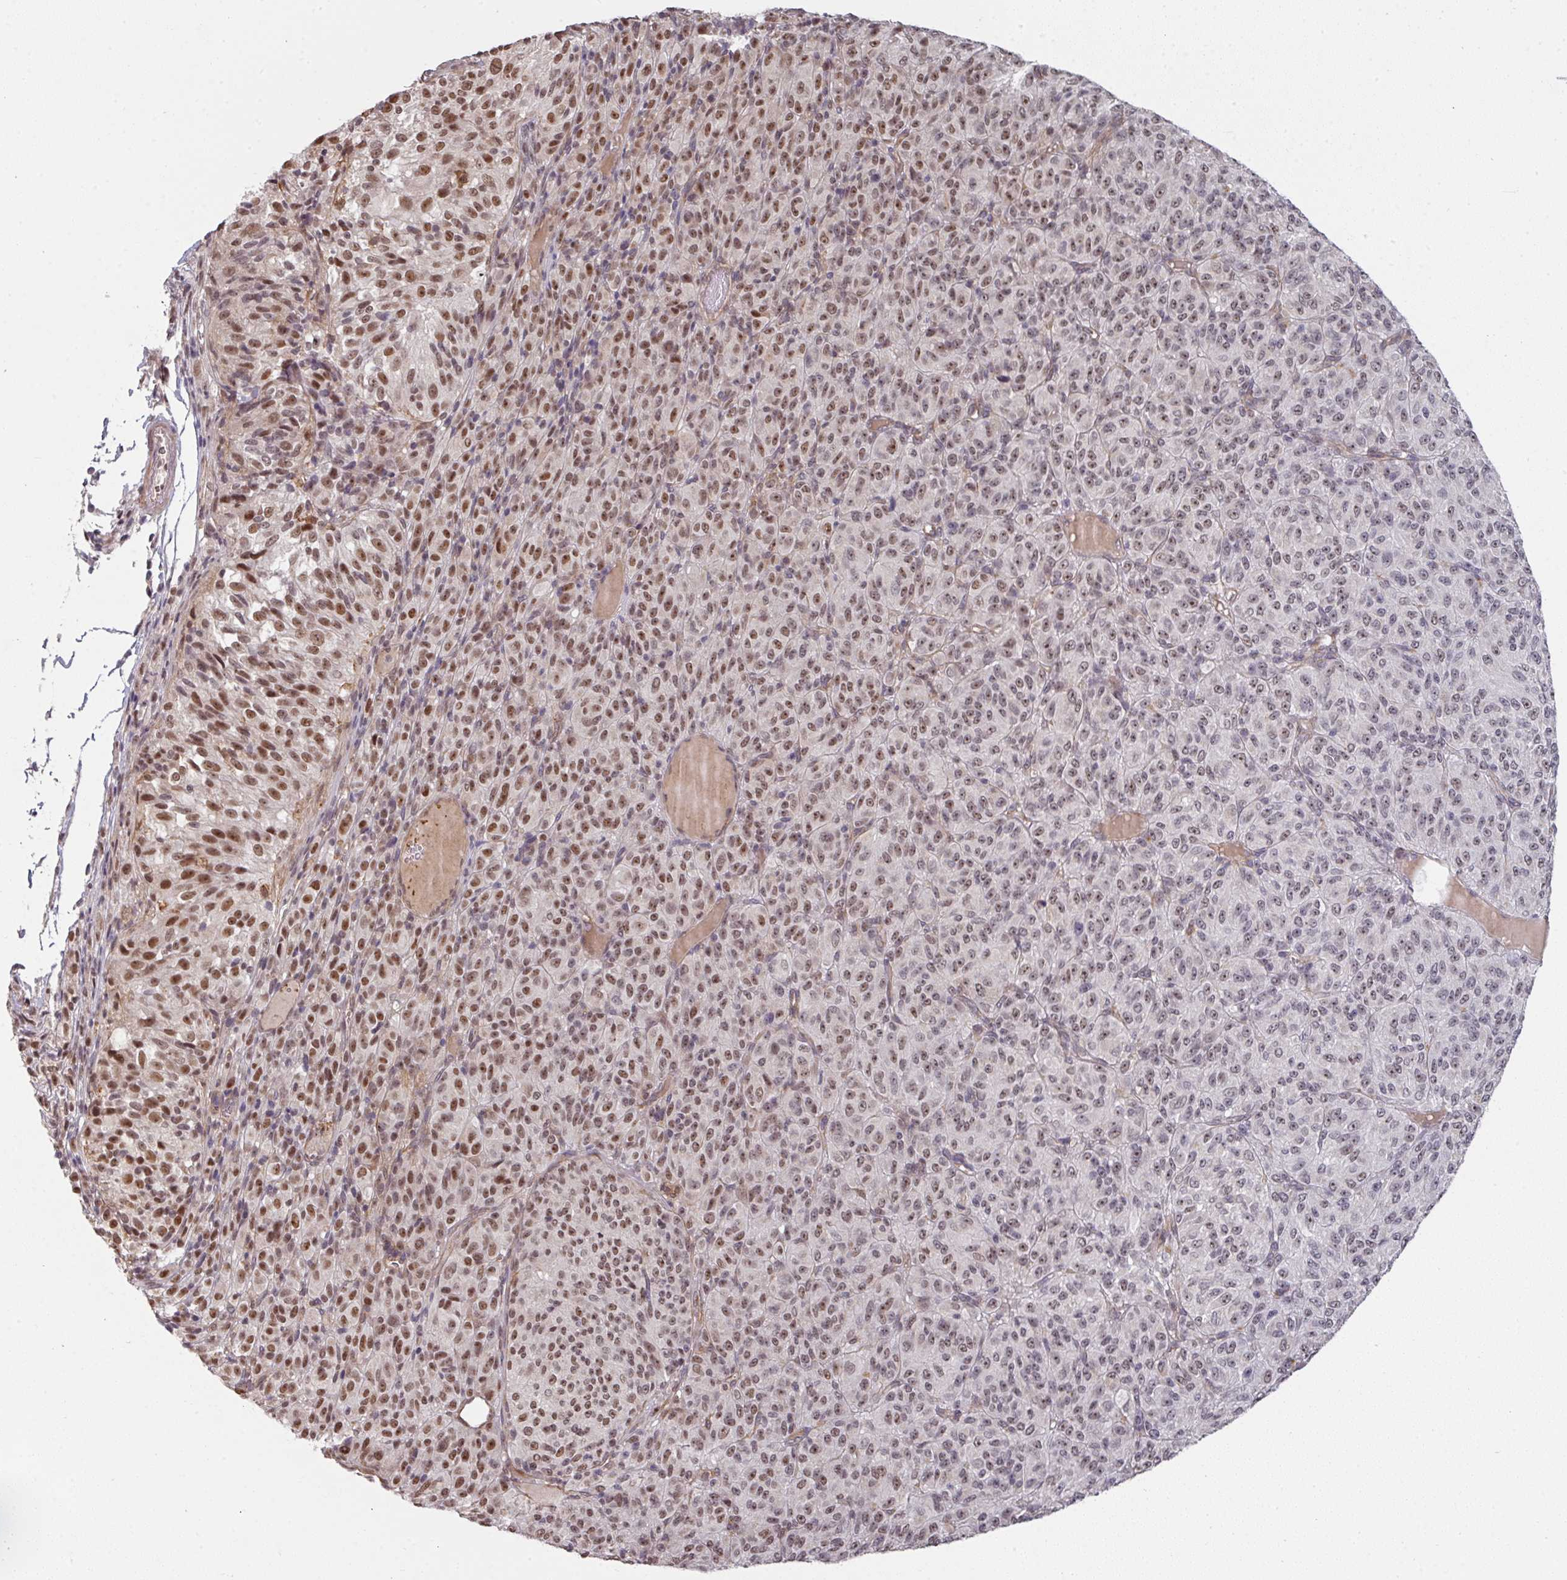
{"staining": {"intensity": "moderate", "quantity": "25%-75%", "location": "nuclear"}, "tissue": "melanoma", "cell_type": "Tumor cells", "image_type": "cancer", "snomed": [{"axis": "morphology", "description": "Malignant melanoma, Metastatic site"}, {"axis": "topography", "description": "Brain"}], "caption": "Immunohistochemical staining of melanoma displays medium levels of moderate nuclear positivity in approximately 25%-75% of tumor cells. Nuclei are stained in blue.", "gene": "GTF2H3", "patient": {"sex": "female", "age": 56}}